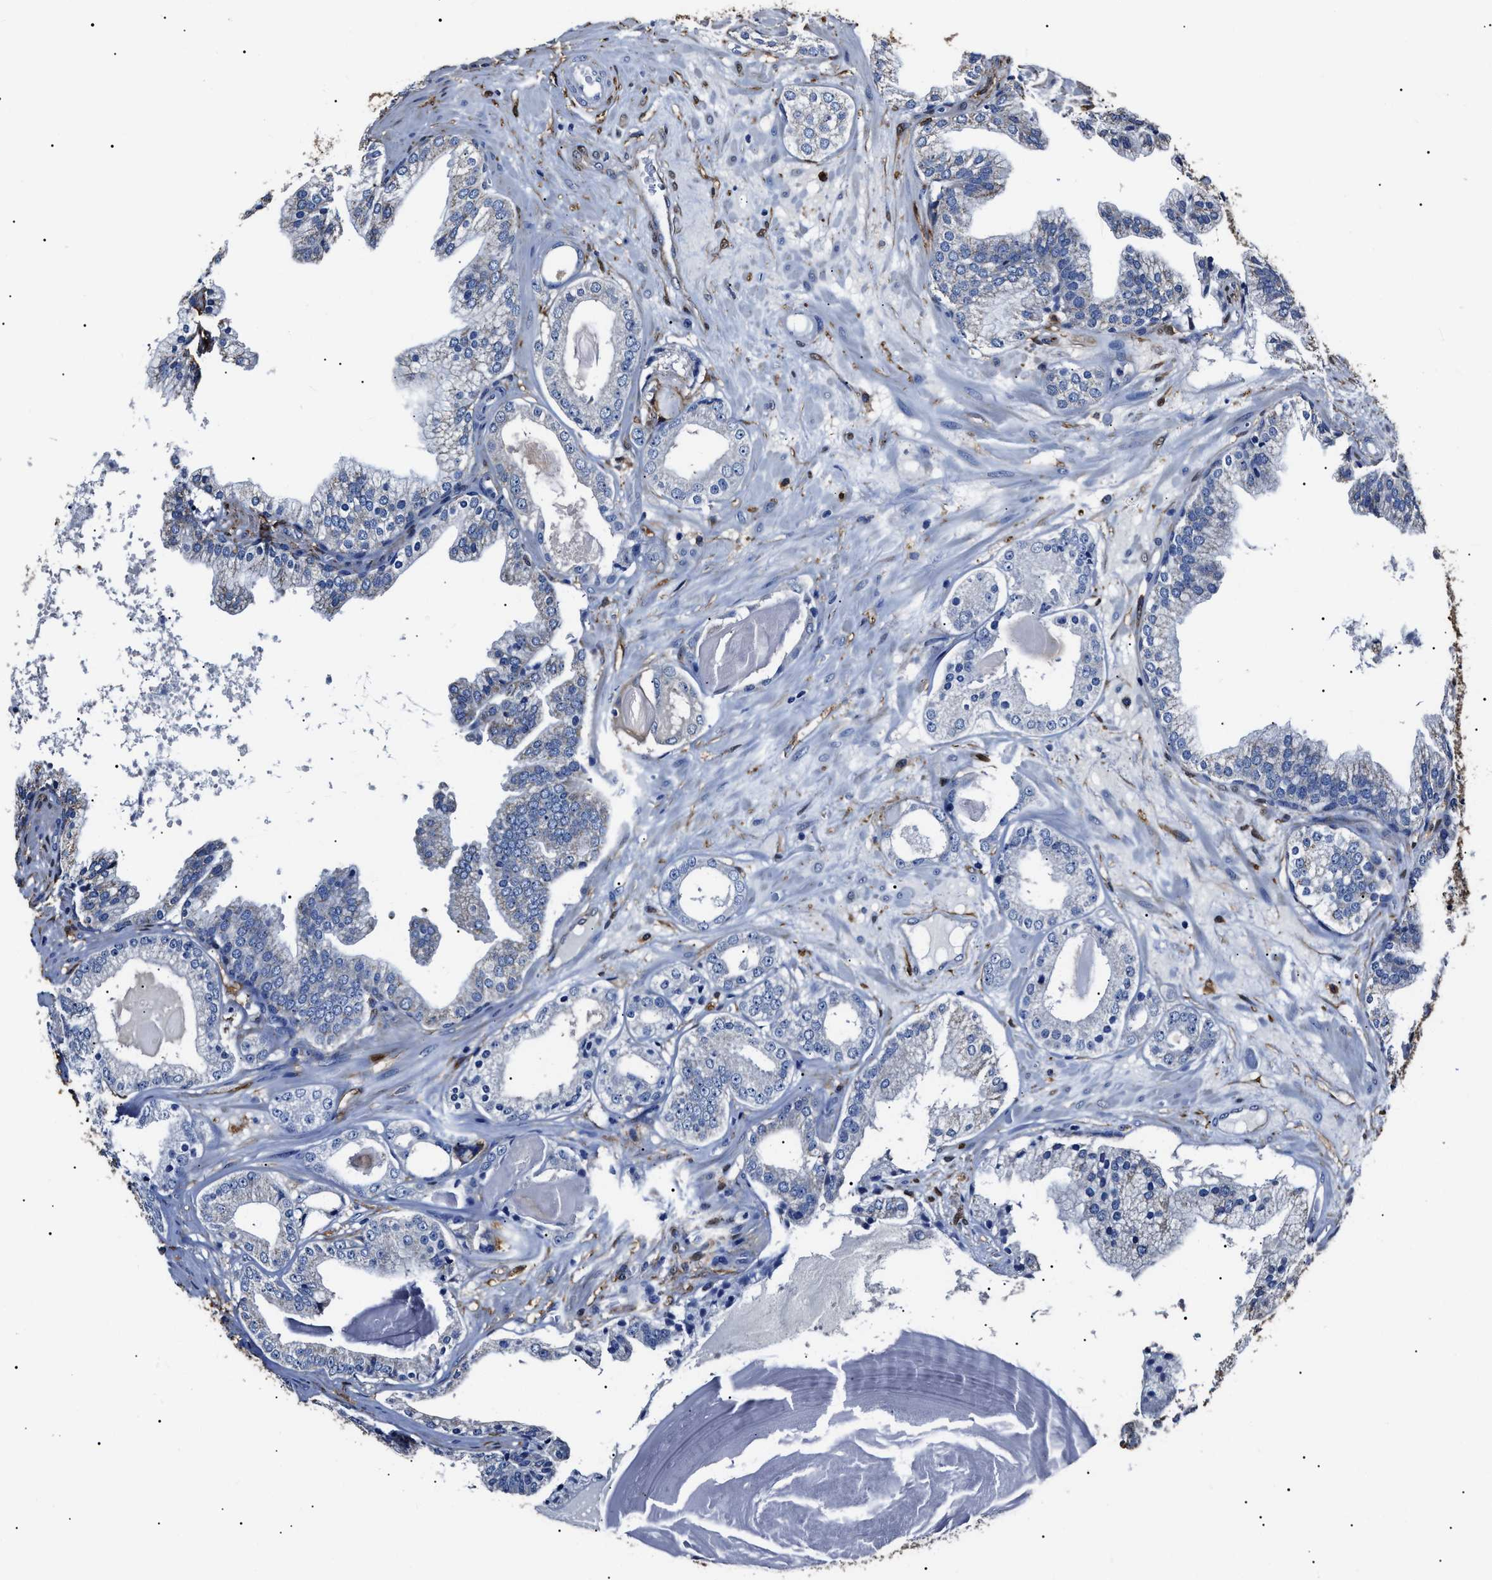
{"staining": {"intensity": "negative", "quantity": "none", "location": "none"}, "tissue": "prostate cancer", "cell_type": "Tumor cells", "image_type": "cancer", "snomed": [{"axis": "morphology", "description": "Adenocarcinoma, High grade"}, {"axis": "topography", "description": "Prostate"}], "caption": "A high-resolution micrograph shows IHC staining of prostate cancer, which demonstrates no significant staining in tumor cells.", "gene": "ALDH1A1", "patient": {"sex": "male", "age": 68}}